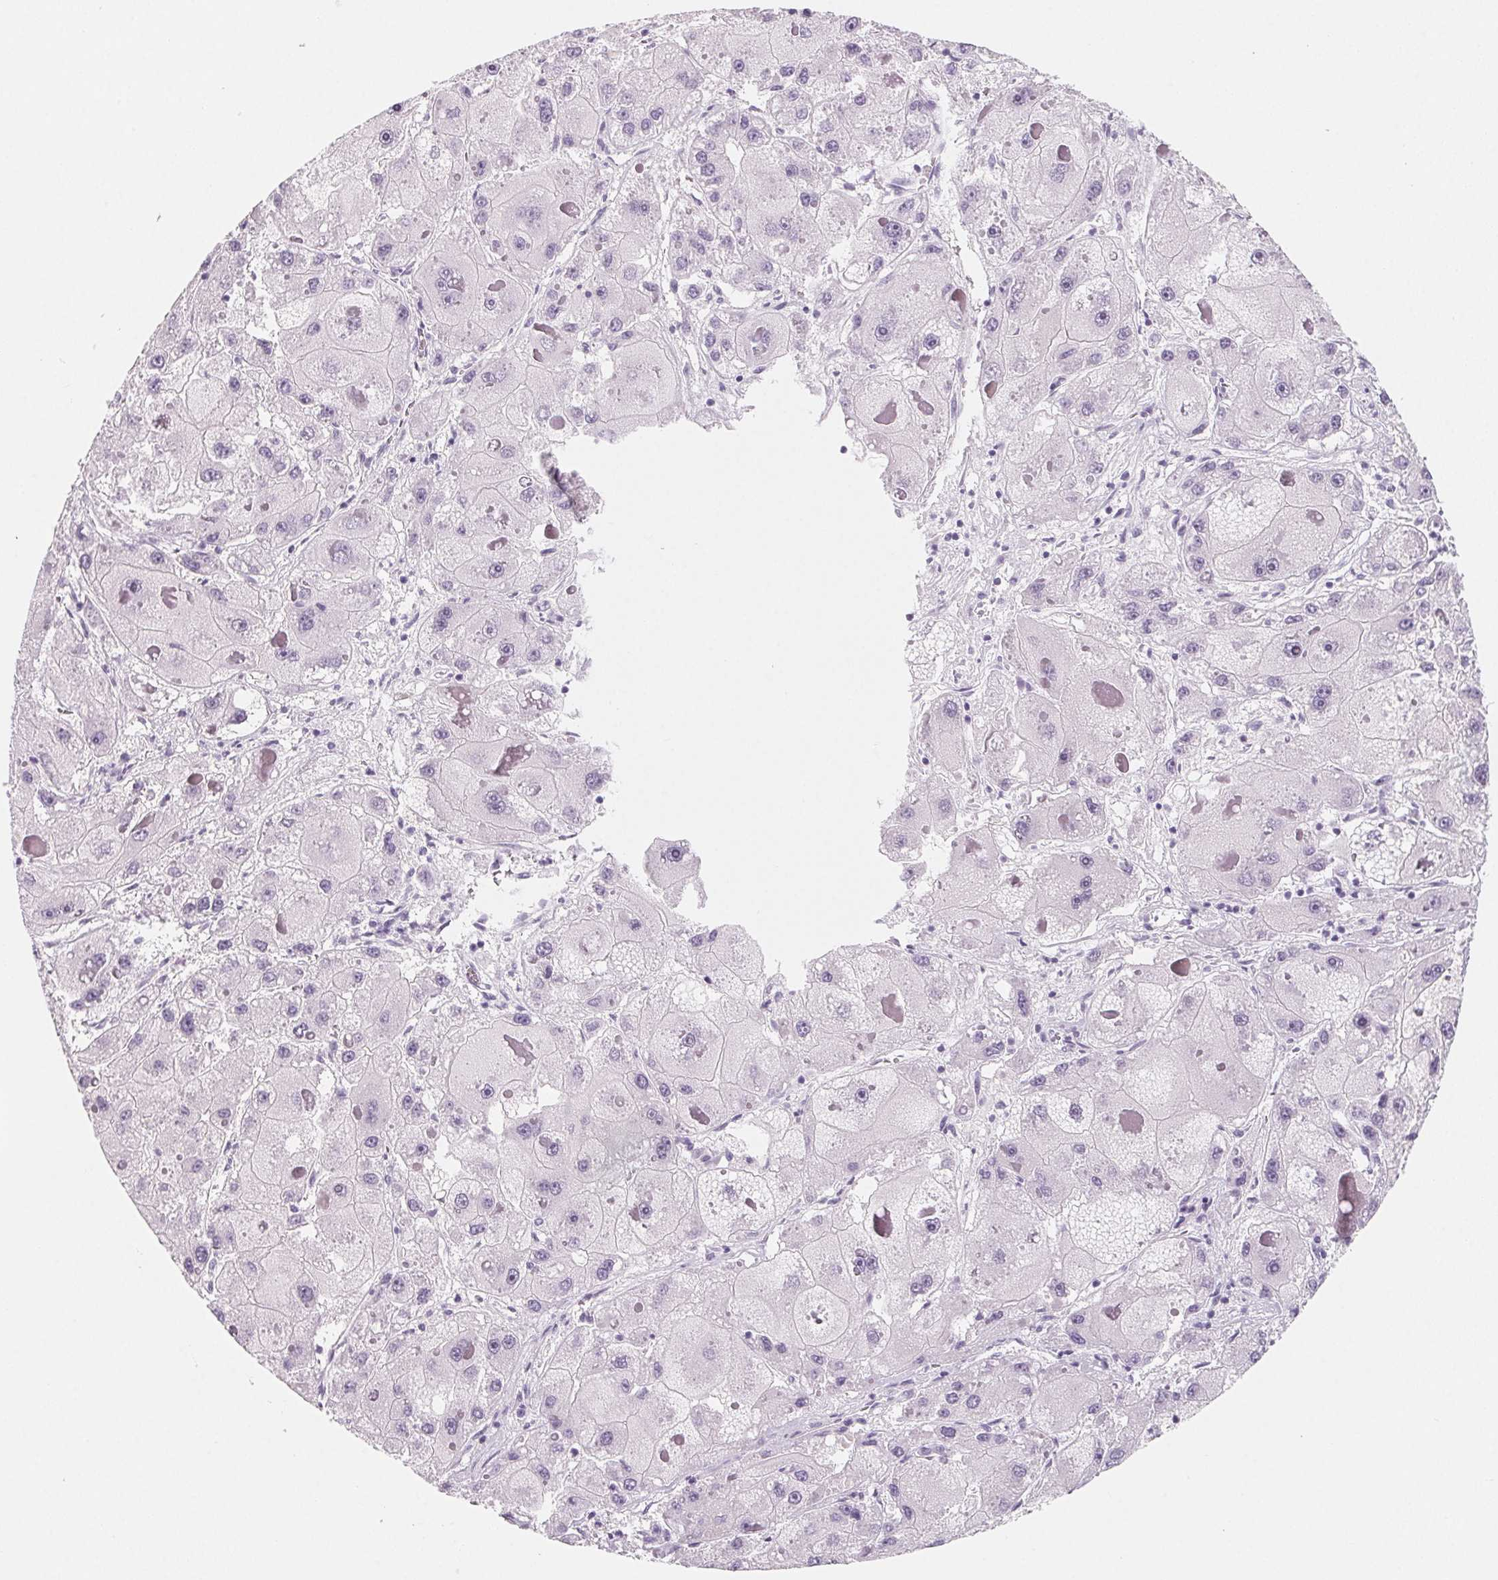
{"staining": {"intensity": "negative", "quantity": "none", "location": "none"}, "tissue": "liver cancer", "cell_type": "Tumor cells", "image_type": "cancer", "snomed": [{"axis": "morphology", "description": "Carcinoma, Hepatocellular, NOS"}, {"axis": "topography", "description": "Liver"}], "caption": "The immunohistochemistry (IHC) micrograph has no significant positivity in tumor cells of liver hepatocellular carcinoma tissue. (Stains: DAB (3,3'-diaminobenzidine) IHC with hematoxylin counter stain, Microscopy: brightfield microscopy at high magnification).", "gene": "SH3GL2", "patient": {"sex": "female", "age": 73}}